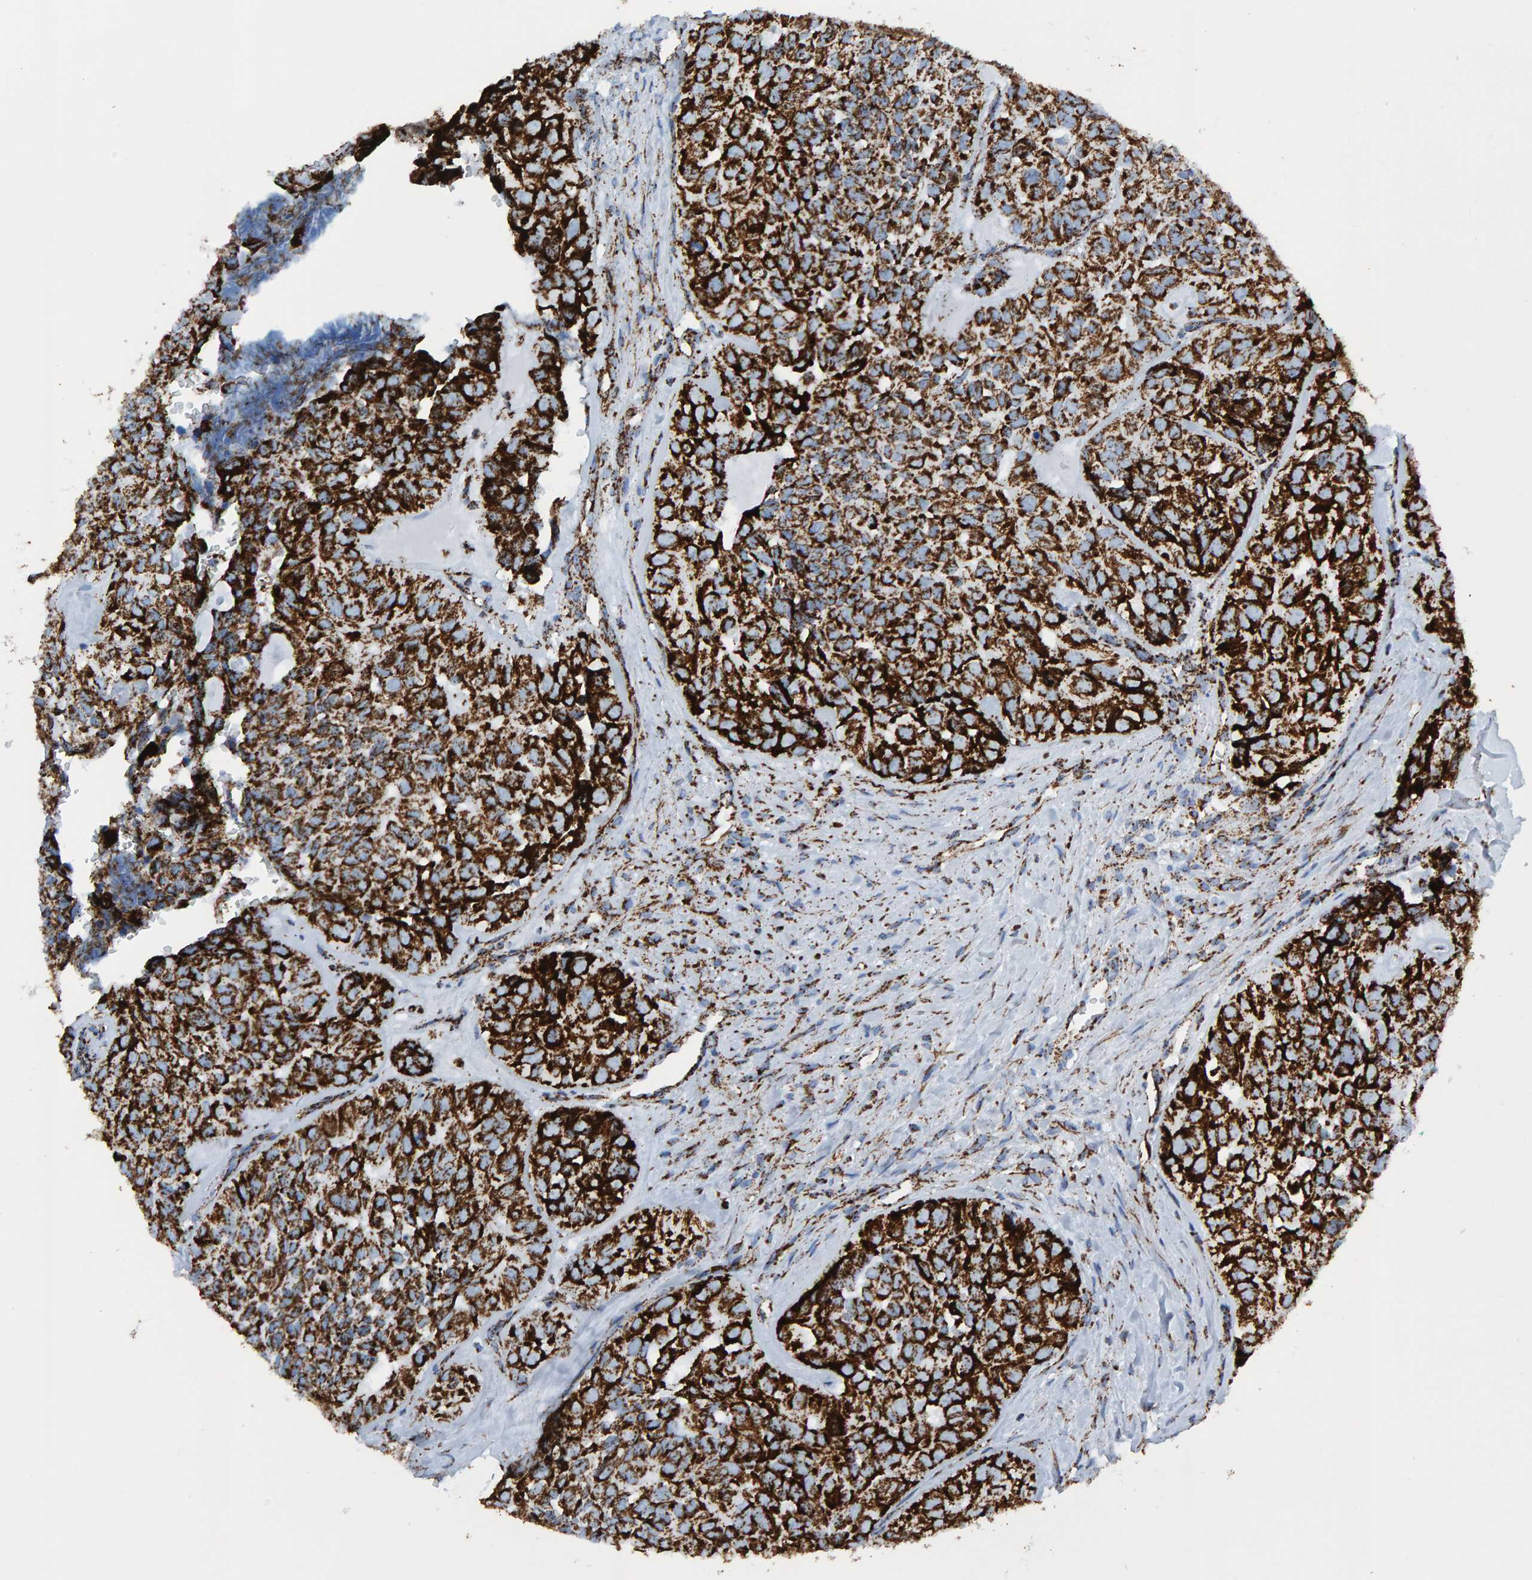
{"staining": {"intensity": "strong", "quantity": ">75%", "location": "cytoplasmic/membranous"}, "tissue": "head and neck cancer", "cell_type": "Tumor cells", "image_type": "cancer", "snomed": [{"axis": "morphology", "description": "Adenocarcinoma, NOS"}, {"axis": "topography", "description": "Salivary gland, NOS"}, {"axis": "topography", "description": "Head-Neck"}], "caption": "Immunohistochemical staining of adenocarcinoma (head and neck) exhibits high levels of strong cytoplasmic/membranous positivity in approximately >75% of tumor cells.", "gene": "ENSG00000262660", "patient": {"sex": "female", "age": 76}}